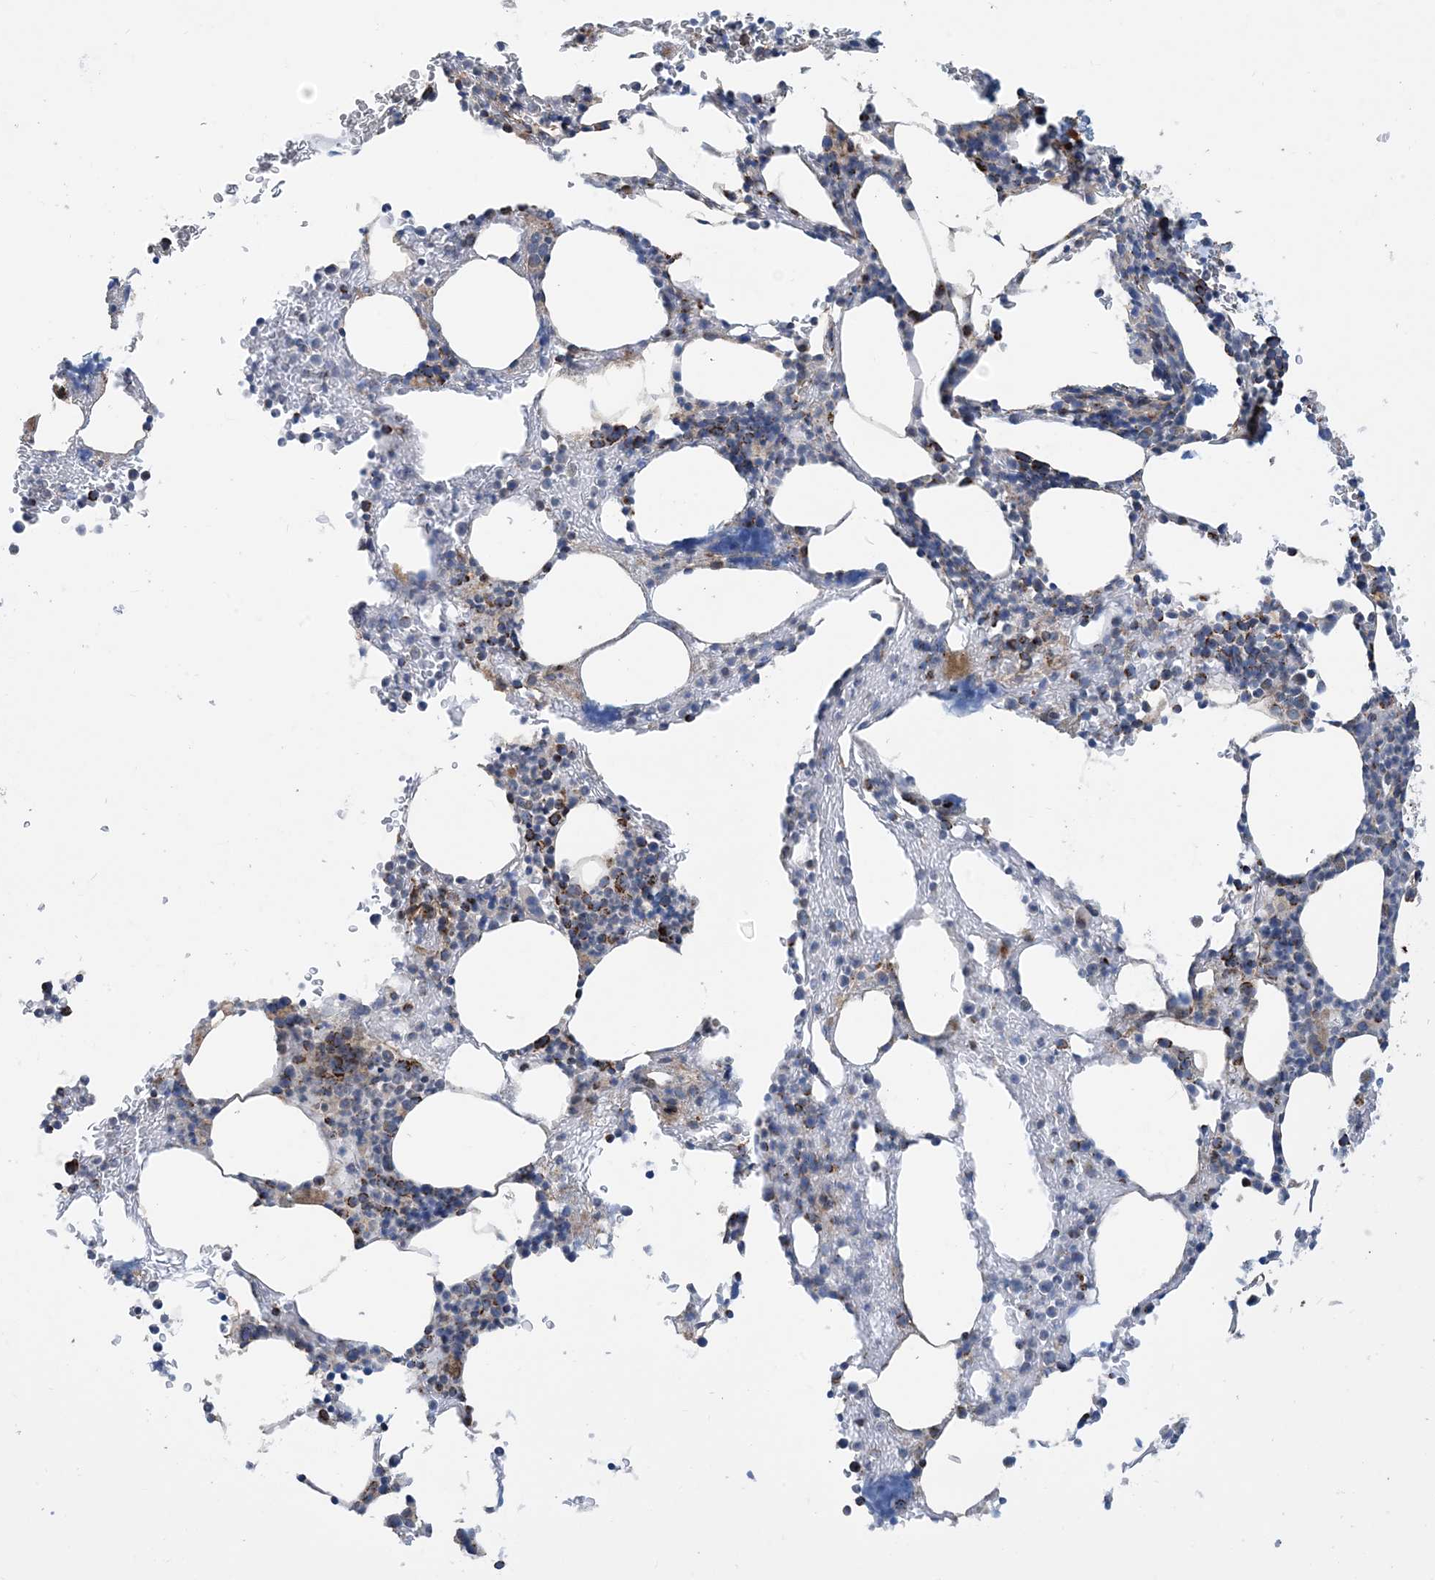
{"staining": {"intensity": "strong", "quantity": "25%-75%", "location": "cytoplasmic/membranous"}, "tissue": "bone marrow", "cell_type": "Hematopoietic cells", "image_type": "normal", "snomed": [{"axis": "morphology", "description": "Normal tissue, NOS"}, {"axis": "topography", "description": "Bone marrow"}], "caption": "IHC of benign human bone marrow demonstrates high levels of strong cytoplasmic/membranous expression in approximately 25%-75% of hematopoietic cells. The staining was performed using DAB (3,3'-diaminobenzidine) to visualize the protein expression in brown, while the nuclei were stained in blue with hematoxylin (Magnification: 20x).", "gene": "PCDHGA1", "patient": {"sex": "male"}}